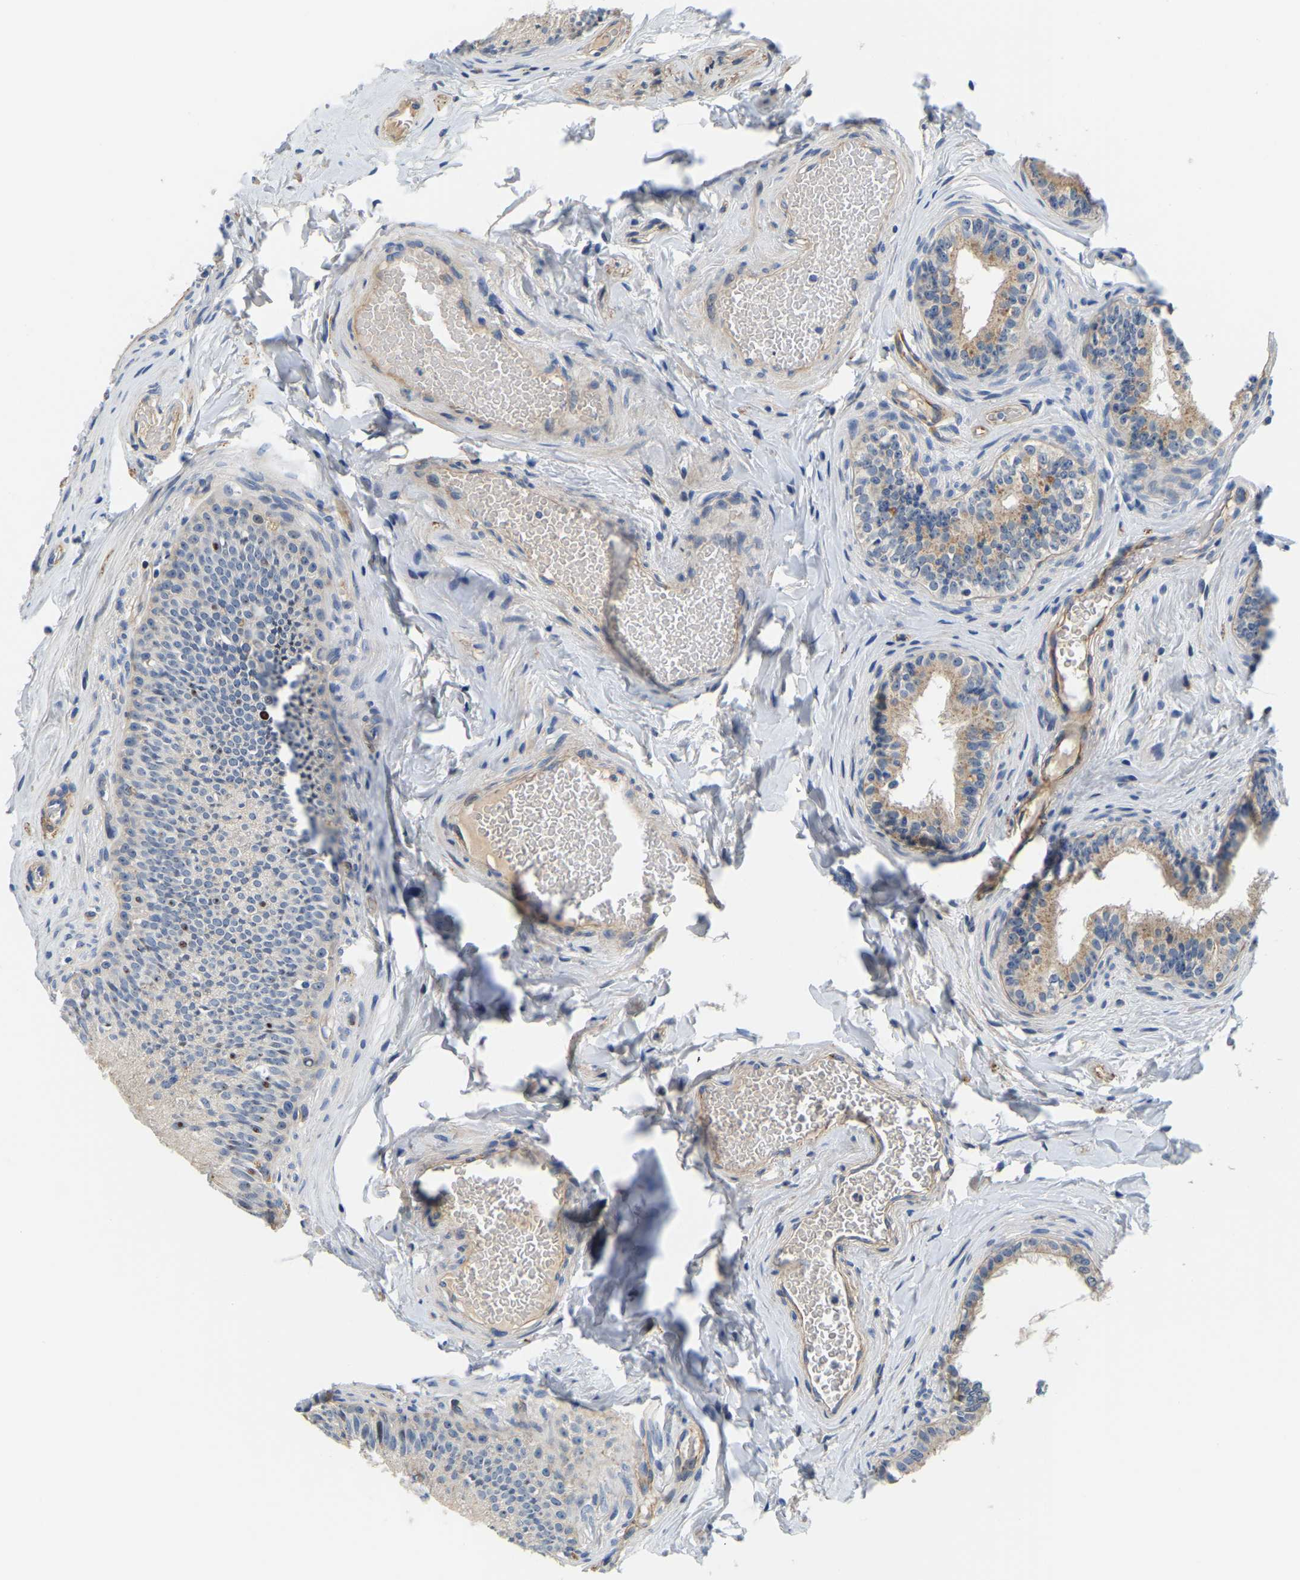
{"staining": {"intensity": "moderate", "quantity": "<25%", "location": "cytoplasmic/membranous"}, "tissue": "epididymis", "cell_type": "Glandular cells", "image_type": "normal", "snomed": [{"axis": "morphology", "description": "Normal tissue, NOS"}, {"axis": "topography", "description": "Testis"}, {"axis": "topography", "description": "Epididymis"}], "caption": "The photomicrograph demonstrates staining of normal epididymis, revealing moderate cytoplasmic/membranous protein expression (brown color) within glandular cells. (DAB (3,3'-diaminobenzidine) IHC with brightfield microscopy, high magnification).", "gene": "LIAS", "patient": {"sex": "male", "age": 36}}